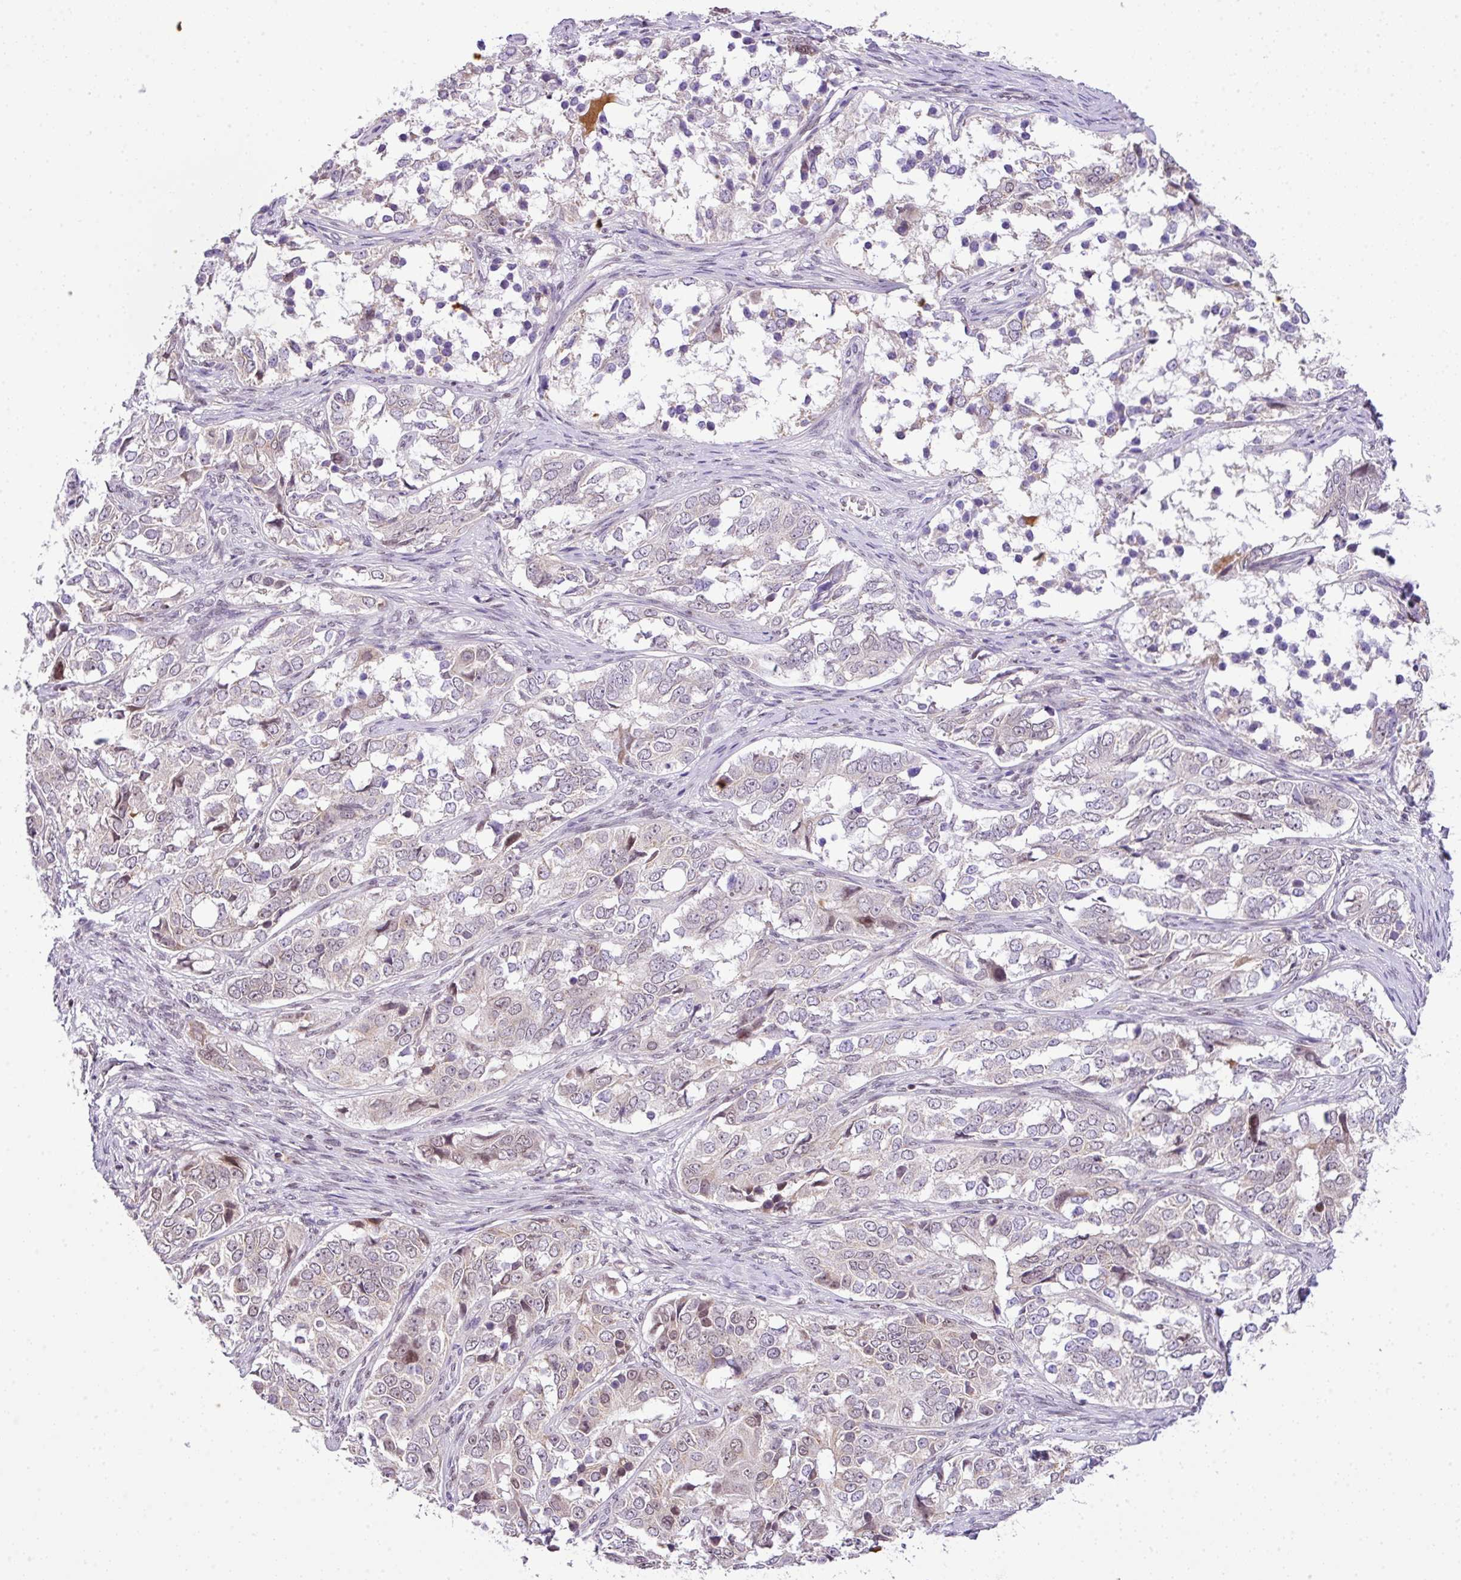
{"staining": {"intensity": "negative", "quantity": "none", "location": "none"}, "tissue": "ovarian cancer", "cell_type": "Tumor cells", "image_type": "cancer", "snomed": [{"axis": "morphology", "description": "Carcinoma, endometroid"}, {"axis": "topography", "description": "Ovary"}], "caption": "Tumor cells are negative for protein expression in human endometroid carcinoma (ovarian).", "gene": "CCDC137", "patient": {"sex": "female", "age": 51}}